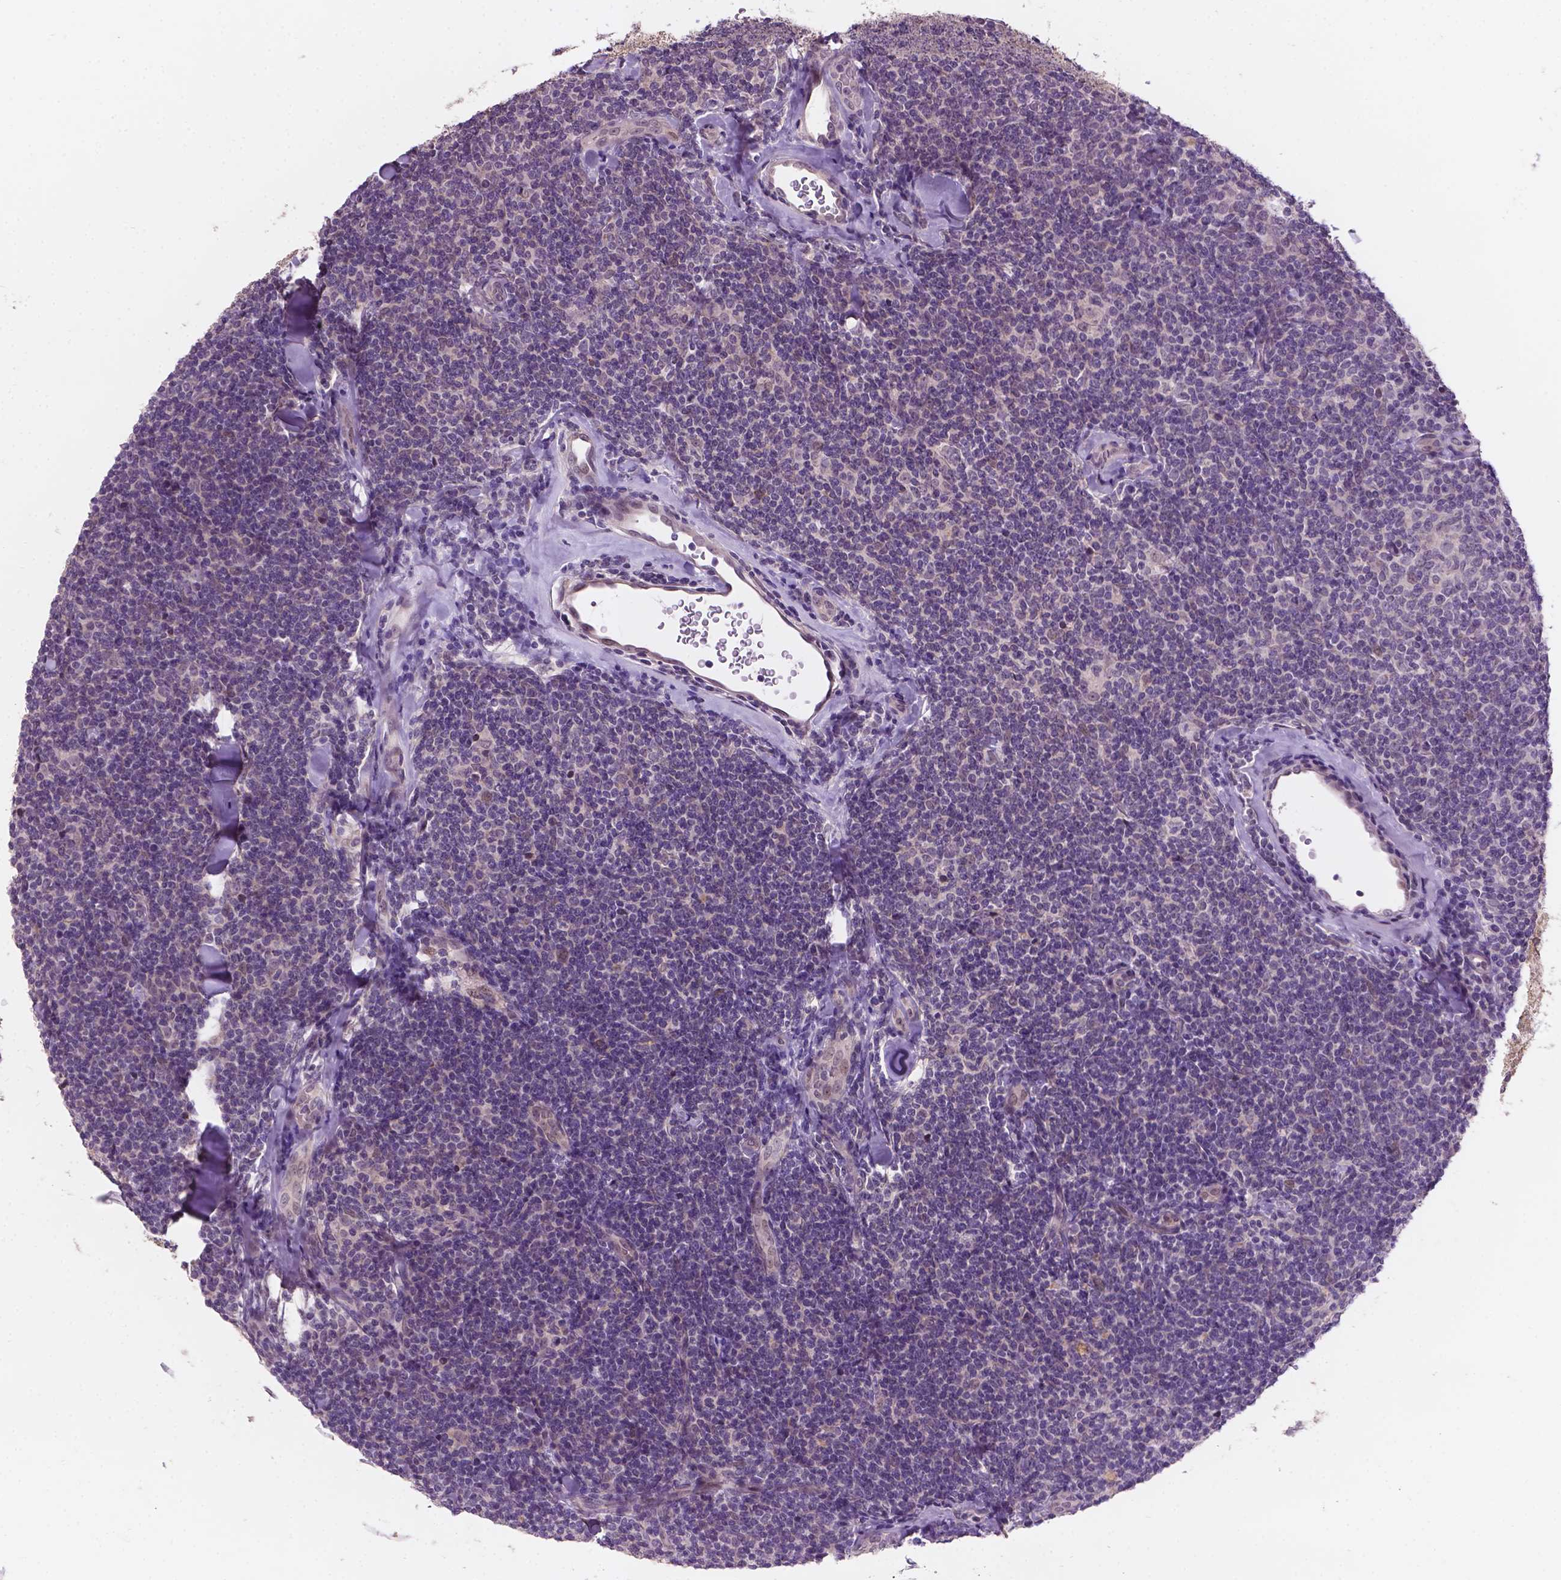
{"staining": {"intensity": "negative", "quantity": "none", "location": "none"}, "tissue": "lymphoma", "cell_type": "Tumor cells", "image_type": "cancer", "snomed": [{"axis": "morphology", "description": "Malignant lymphoma, non-Hodgkin's type, Low grade"}, {"axis": "topography", "description": "Lymph node"}], "caption": "DAB (3,3'-diaminobenzidine) immunohistochemical staining of human low-grade malignant lymphoma, non-Hodgkin's type shows no significant positivity in tumor cells.", "gene": "GXYLT2", "patient": {"sex": "female", "age": 56}}